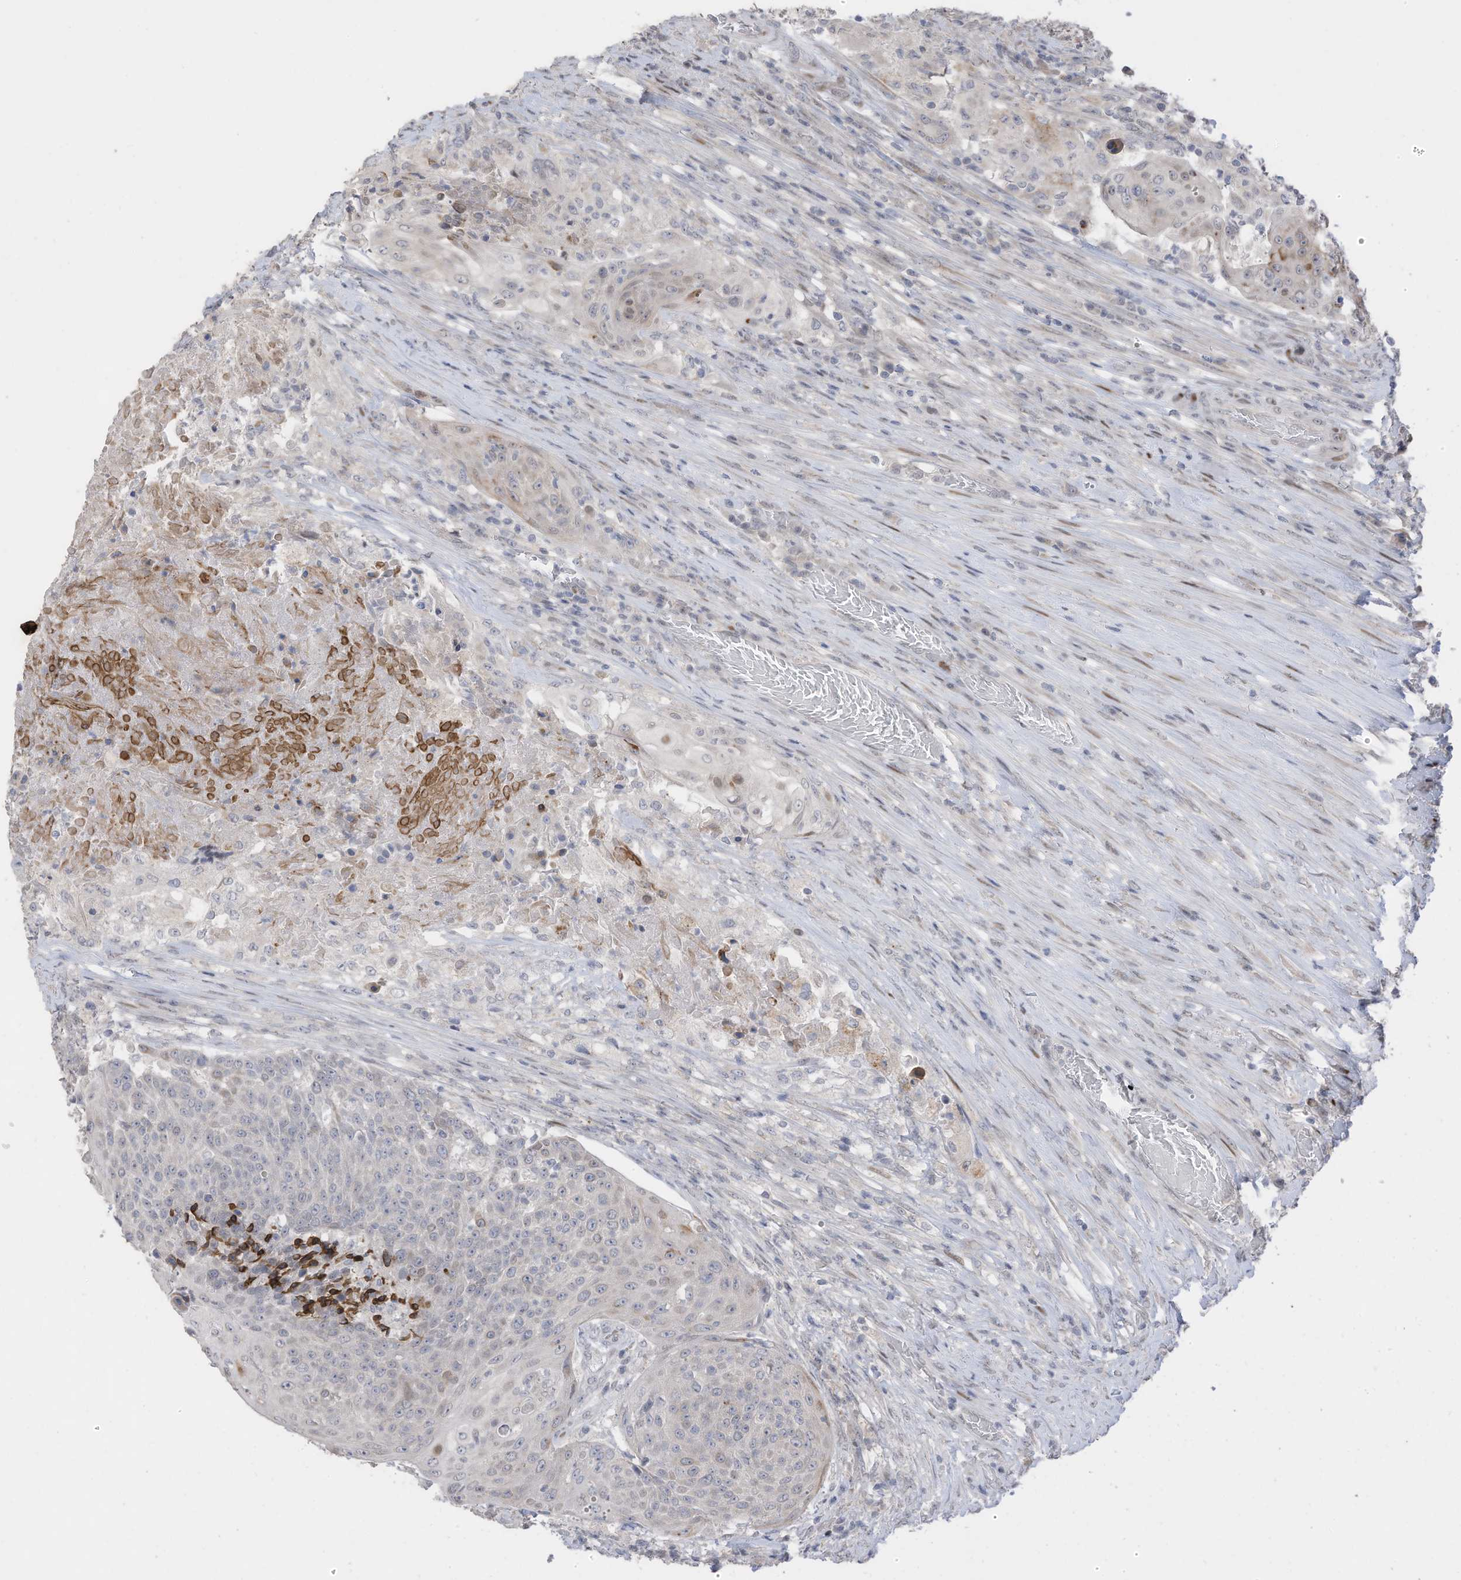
{"staining": {"intensity": "negative", "quantity": "none", "location": "none"}, "tissue": "urothelial cancer", "cell_type": "Tumor cells", "image_type": "cancer", "snomed": [{"axis": "morphology", "description": "Urothelial carcinoma, High grade"}, {"axis": "topography", "description": "Urinary bladder"}], "caption": "Image shows no protein positivity in tumor cells of urothelial cancer tissue.", "gene": "RABL3", "patient": {"sex": "female", "age": 63}}